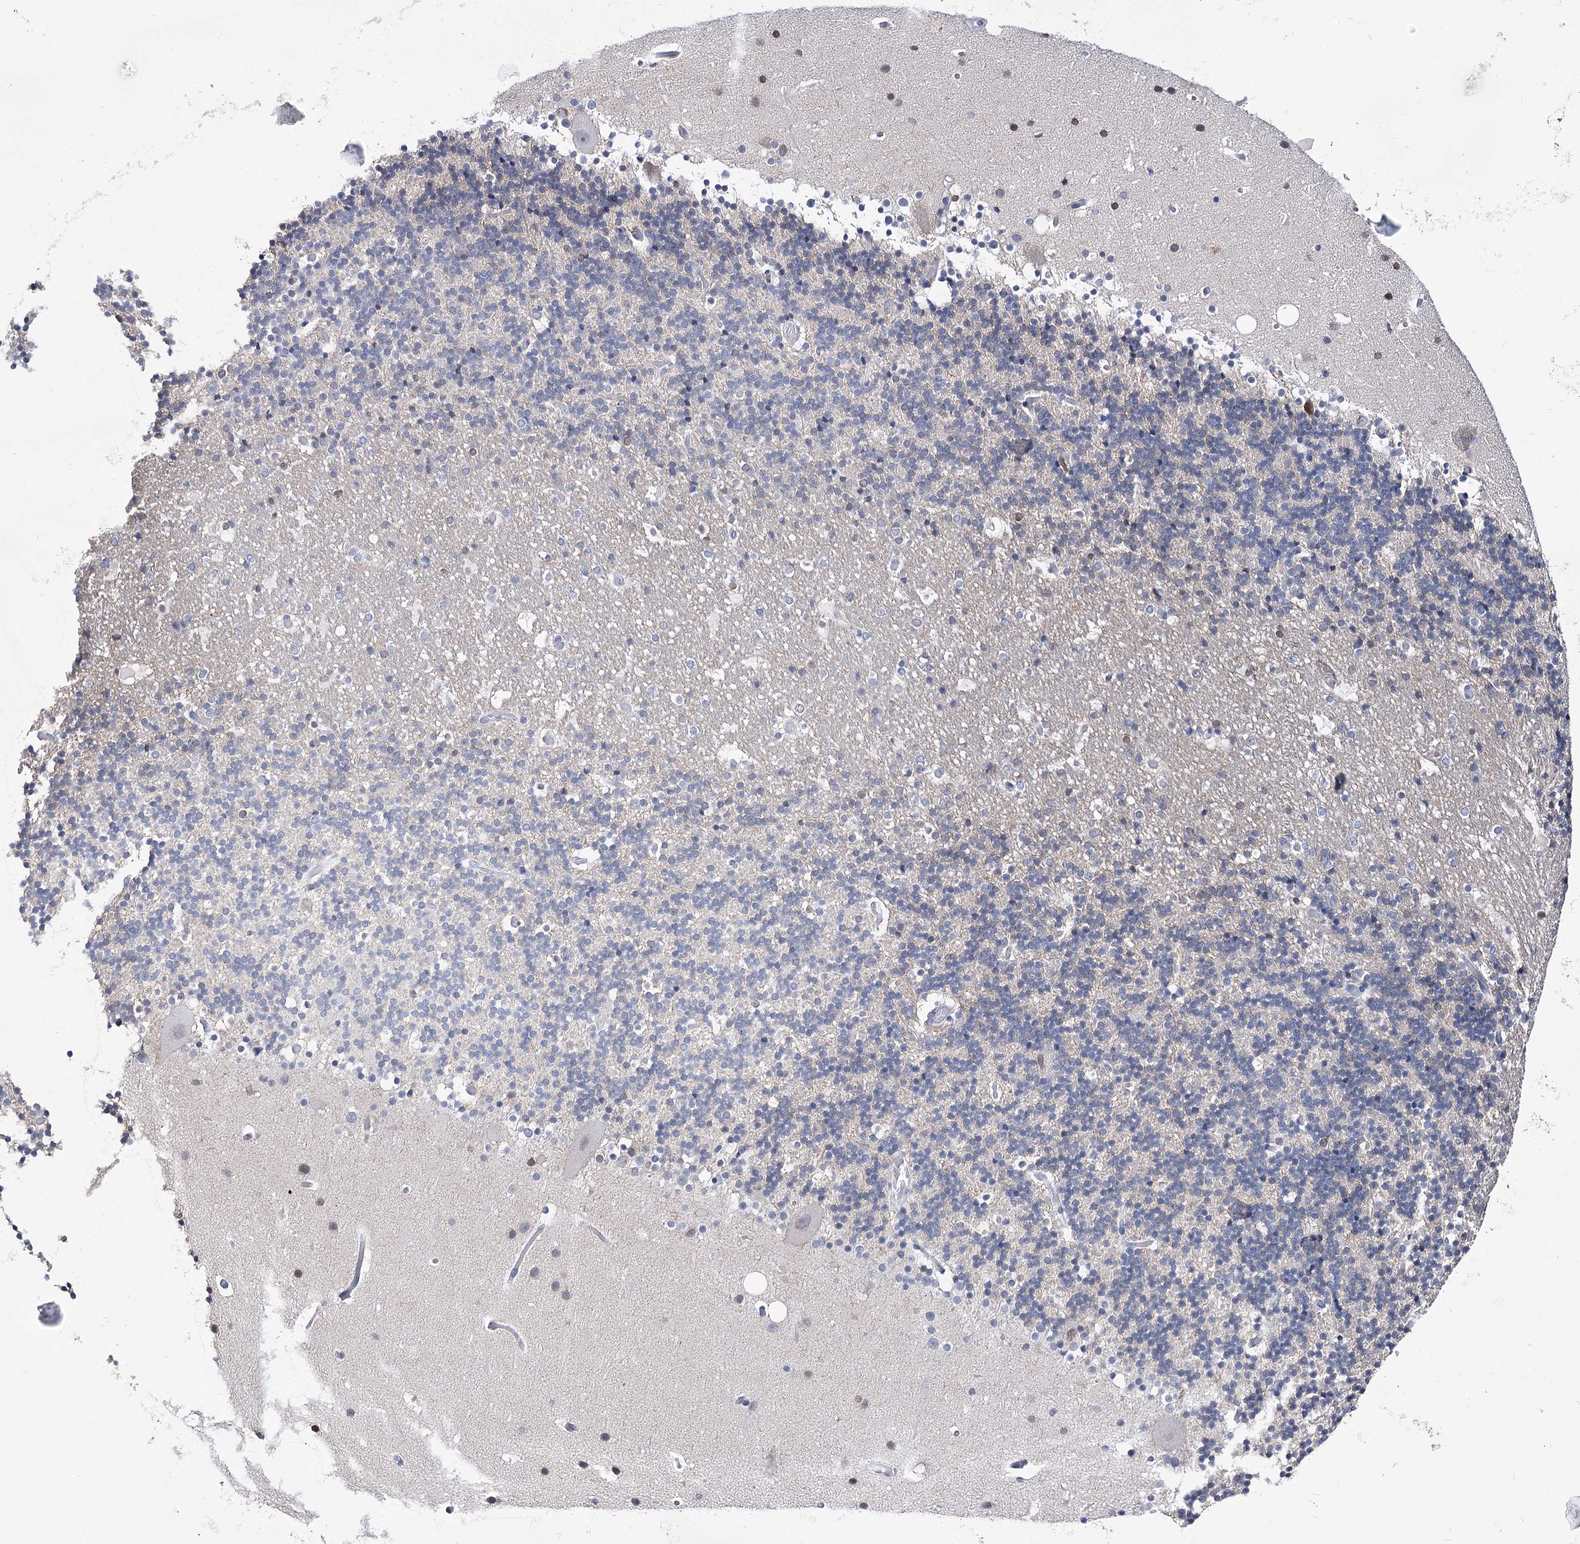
{"staining": {"intensity": "negative", "quantity": "none", "location": "none"}, "tissue": "cerebellum", "cell_type": "Cells in granular layer", "image_type": "normal", "snomed": [{"axis": "morphology", "description": "Normal tissue, NOS"}, {"axis": "topography", "description": "Cerebellum"}], "caption": "Immunohistochemistry image of normal cerebellum stained for a protein (brown), which displays no expression in cells in granular layer.", "gene": "TMEM201", "patient": {"sex": "male", "age": 57}}